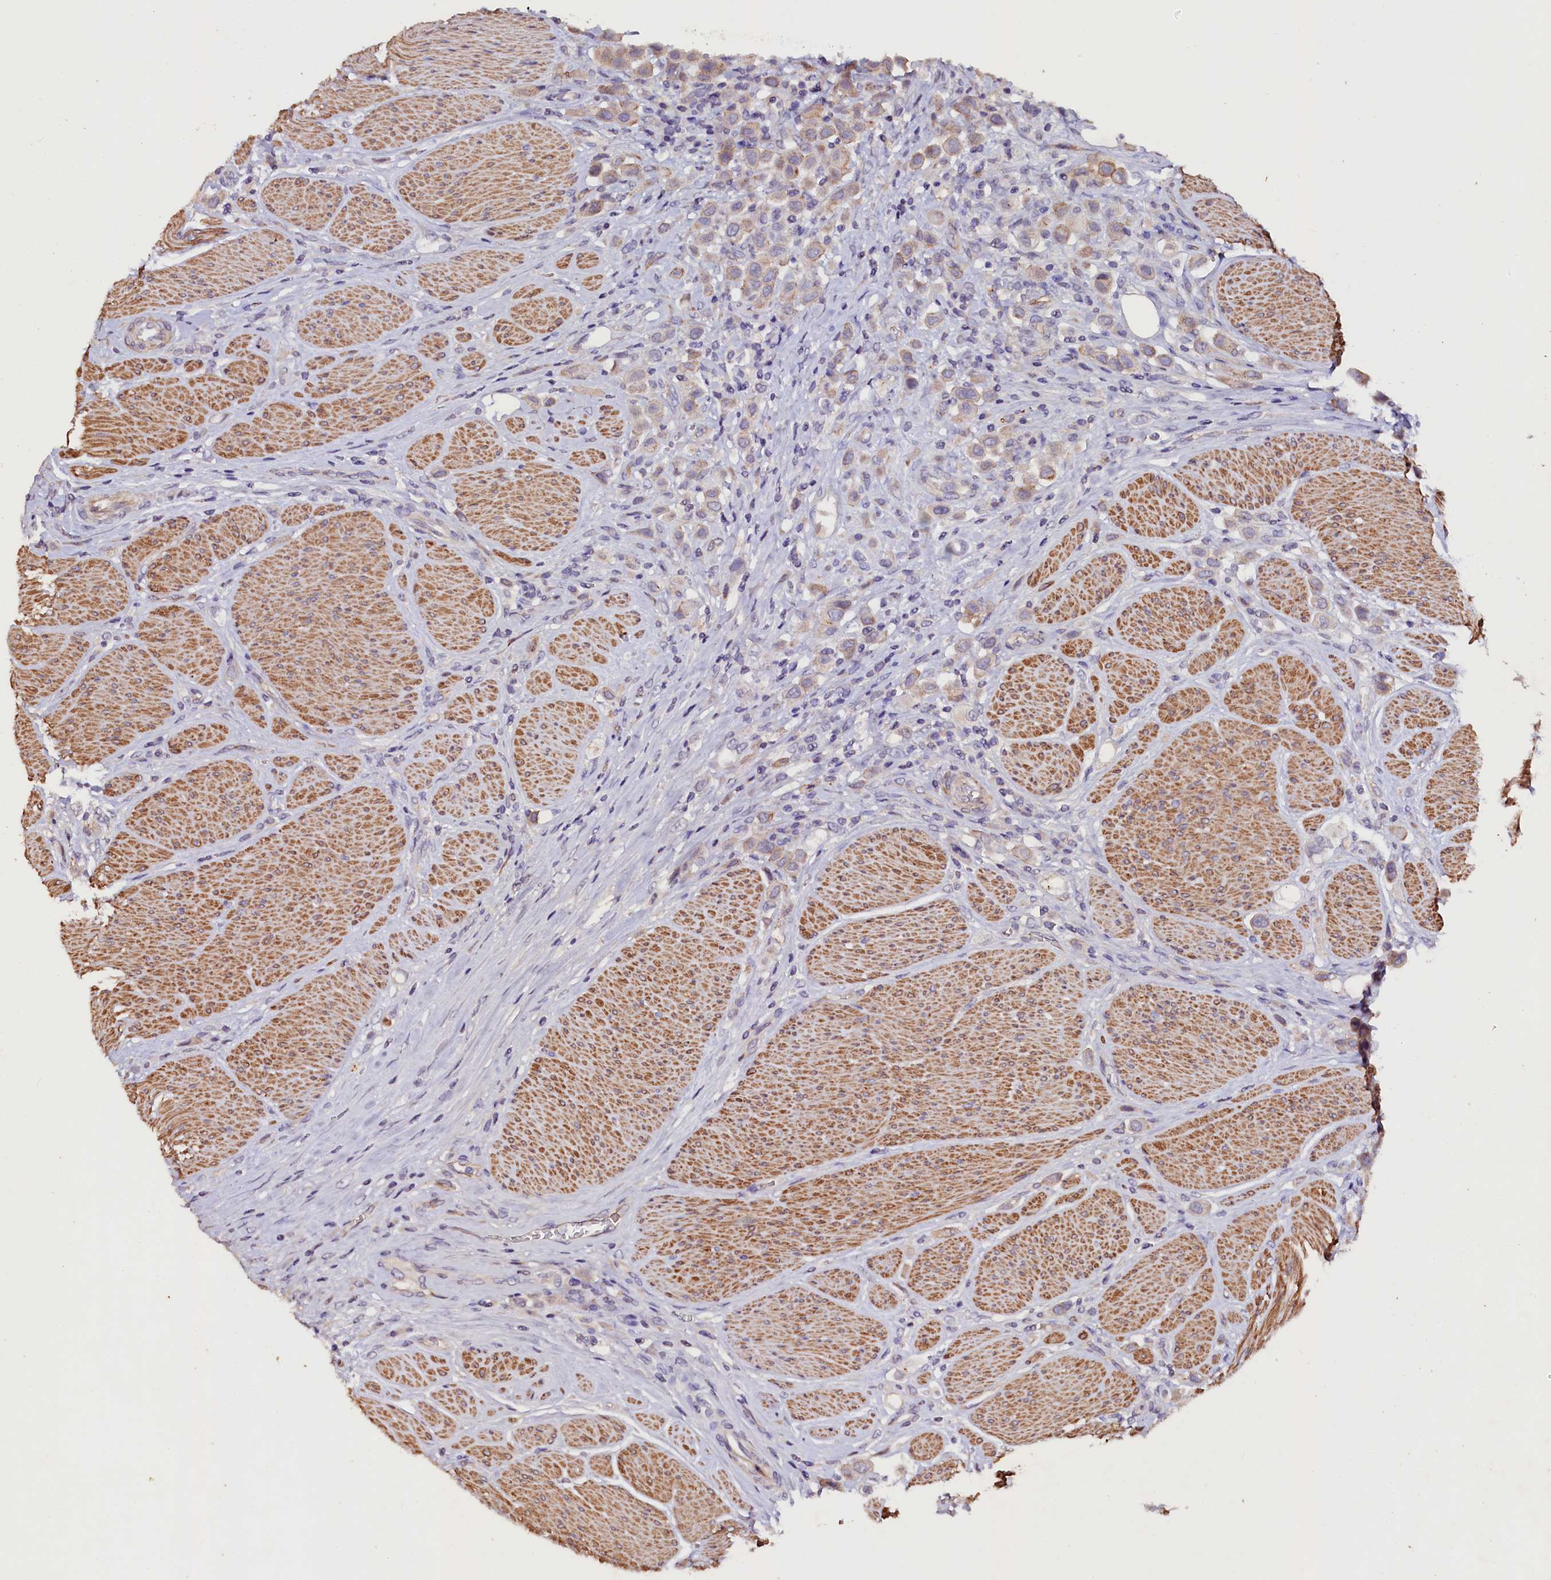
{"staining": {"intensity": "weak", "quantity": ">75%", "location": "cytoplasmic/membranous"}, "tissue": "urothelial cancer", "cell_type": "Tumor cells", "image_type": "cancer", "snomed": [{"axis": "morphology", "description": "Urothelial carcinoma, High grade"}, {"axis": "topography", "description": "Urinary bladder"}], "caption": "This image exhibits urothelial carcinoma (high-grade) stained with immunohistochemistry to label a protein in brown. The cytoplasmic/membranous of tumor cells show weak positivity for the protein. Nuclei are counter-stained blue.", "gene": "VPS36", "patient": {"sex": "male", "age": 50}}